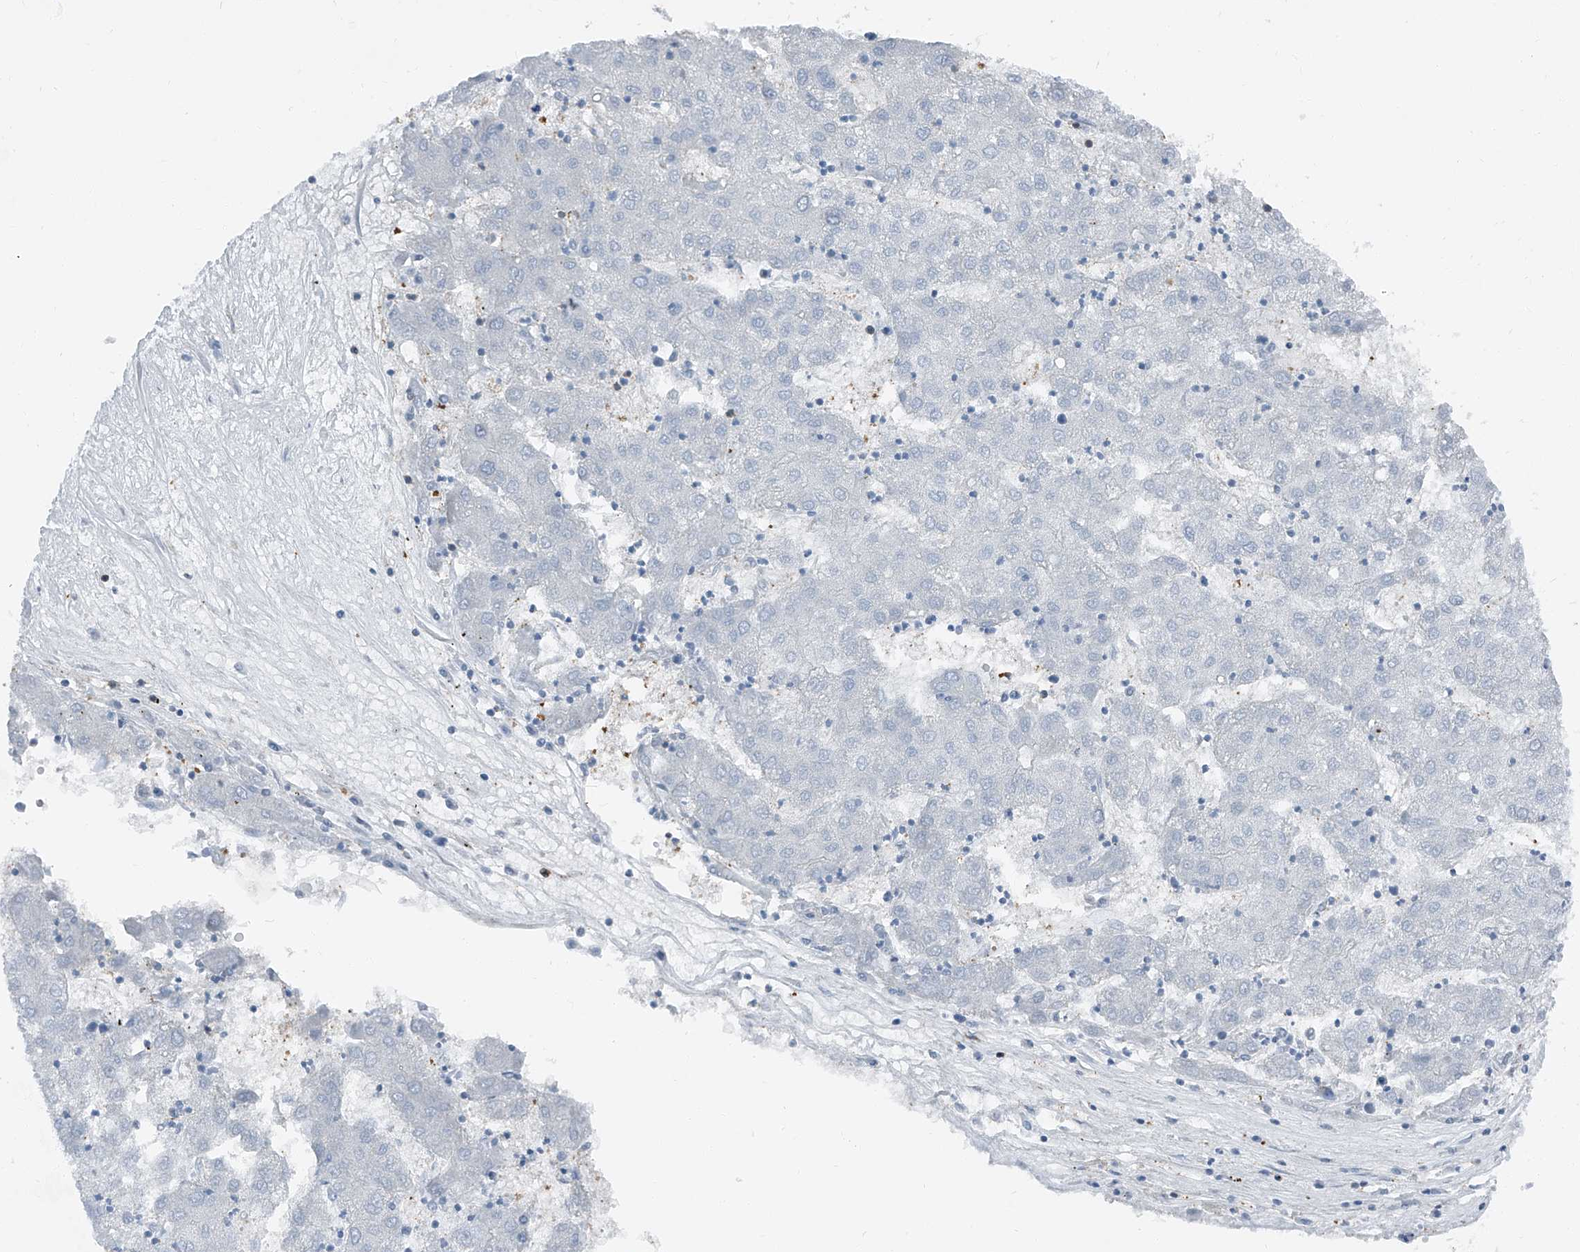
{"staining": {"intensity": "negative", "quantity": "none", "location": "none"}, "tissue": "liver cancer", "cell_type": "Tumor cells", "image_type": "cancer", "snomed": [{"axis": "morphology", "description": "Carcinoma, Hepatocellular, NOS"}, {"axis": "topography", "description": "Liver"}], "caption": "Immunohistochemistry micrograph of hepatocellular carcinoma (liver) stained for a protein (brown), which displays no staining in tumor cells. (DAB immunohistochemistry (IHC) visualized using brightfield microscopy, high magnification).", "gene": "PSMB10", "patient": {"sex": "male", "age": 72}}